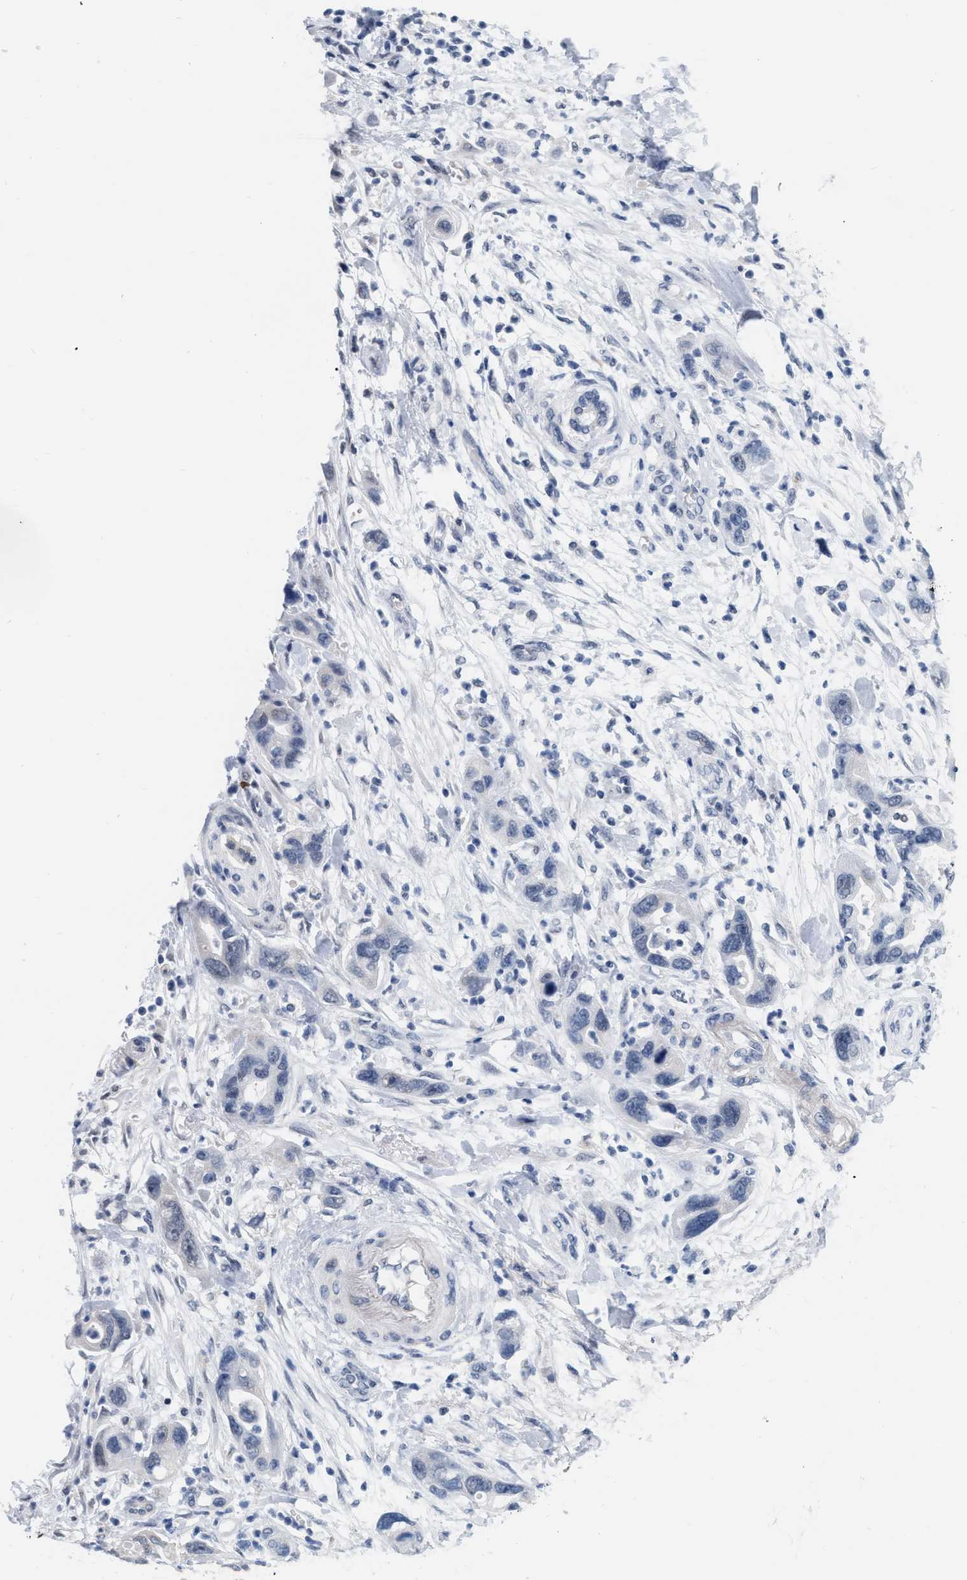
{"staining": {"intensity": "negative", "quantity": "none", "location": "none"}, "tissue": "pancreatic cancer", "cell_type": "Tumor cells", "image_type": "cancer", "snomed": [{"axis": "morphology", "description": "Normal tissue, NOS"}, {"axis": "morphology", "description": "Adenocarcinoma, NOS"}, {"axis": "topography", "description": "Pancreas"}], "caption": "Pancreatic cancer (adenocarcinoma) was stained to show a protein in brown. There is no significant staining in tumor cells.", "gene": "XIRP1", "patient": {"sex": "female", "age": 71}}